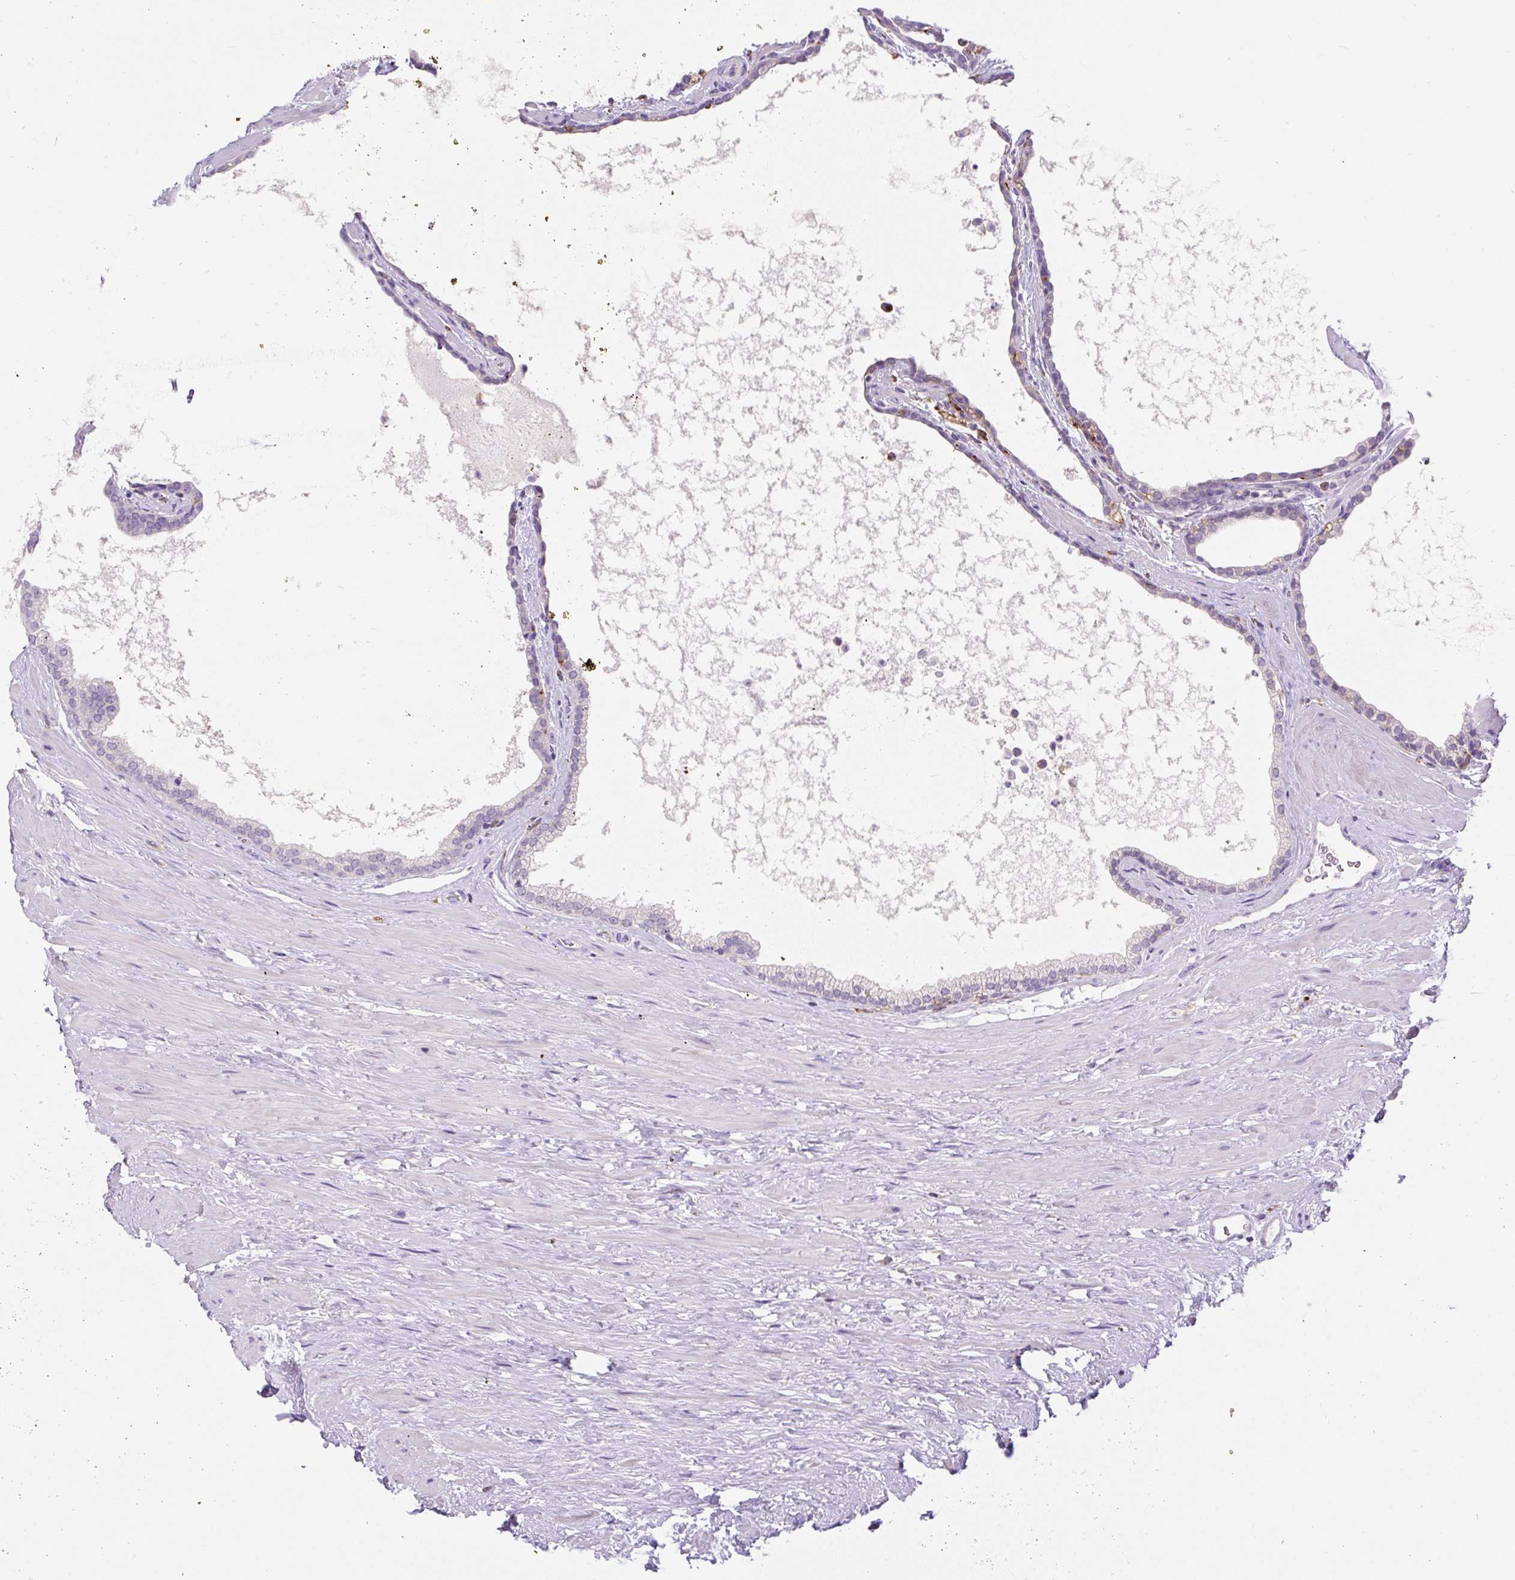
{"staining": {"intensity": "negative", "quantity": "none", "location": "none"}, "tissue": "prostate", "cell_type": "Glandular cells", "image_type": "normal", "snomed": [{"axis": "morphology", "description": "Normal tissue, NOS"}, {"axis": "topography", "description": "Prostate"}], "caption": "The photomicrograph reveals no staining of glandular cells in benign prostate. (Brightfield microscopy of DAB IHC at high magnification).", "gene": "TDRD15", "patient": {"sex": "male", "age": 48}}